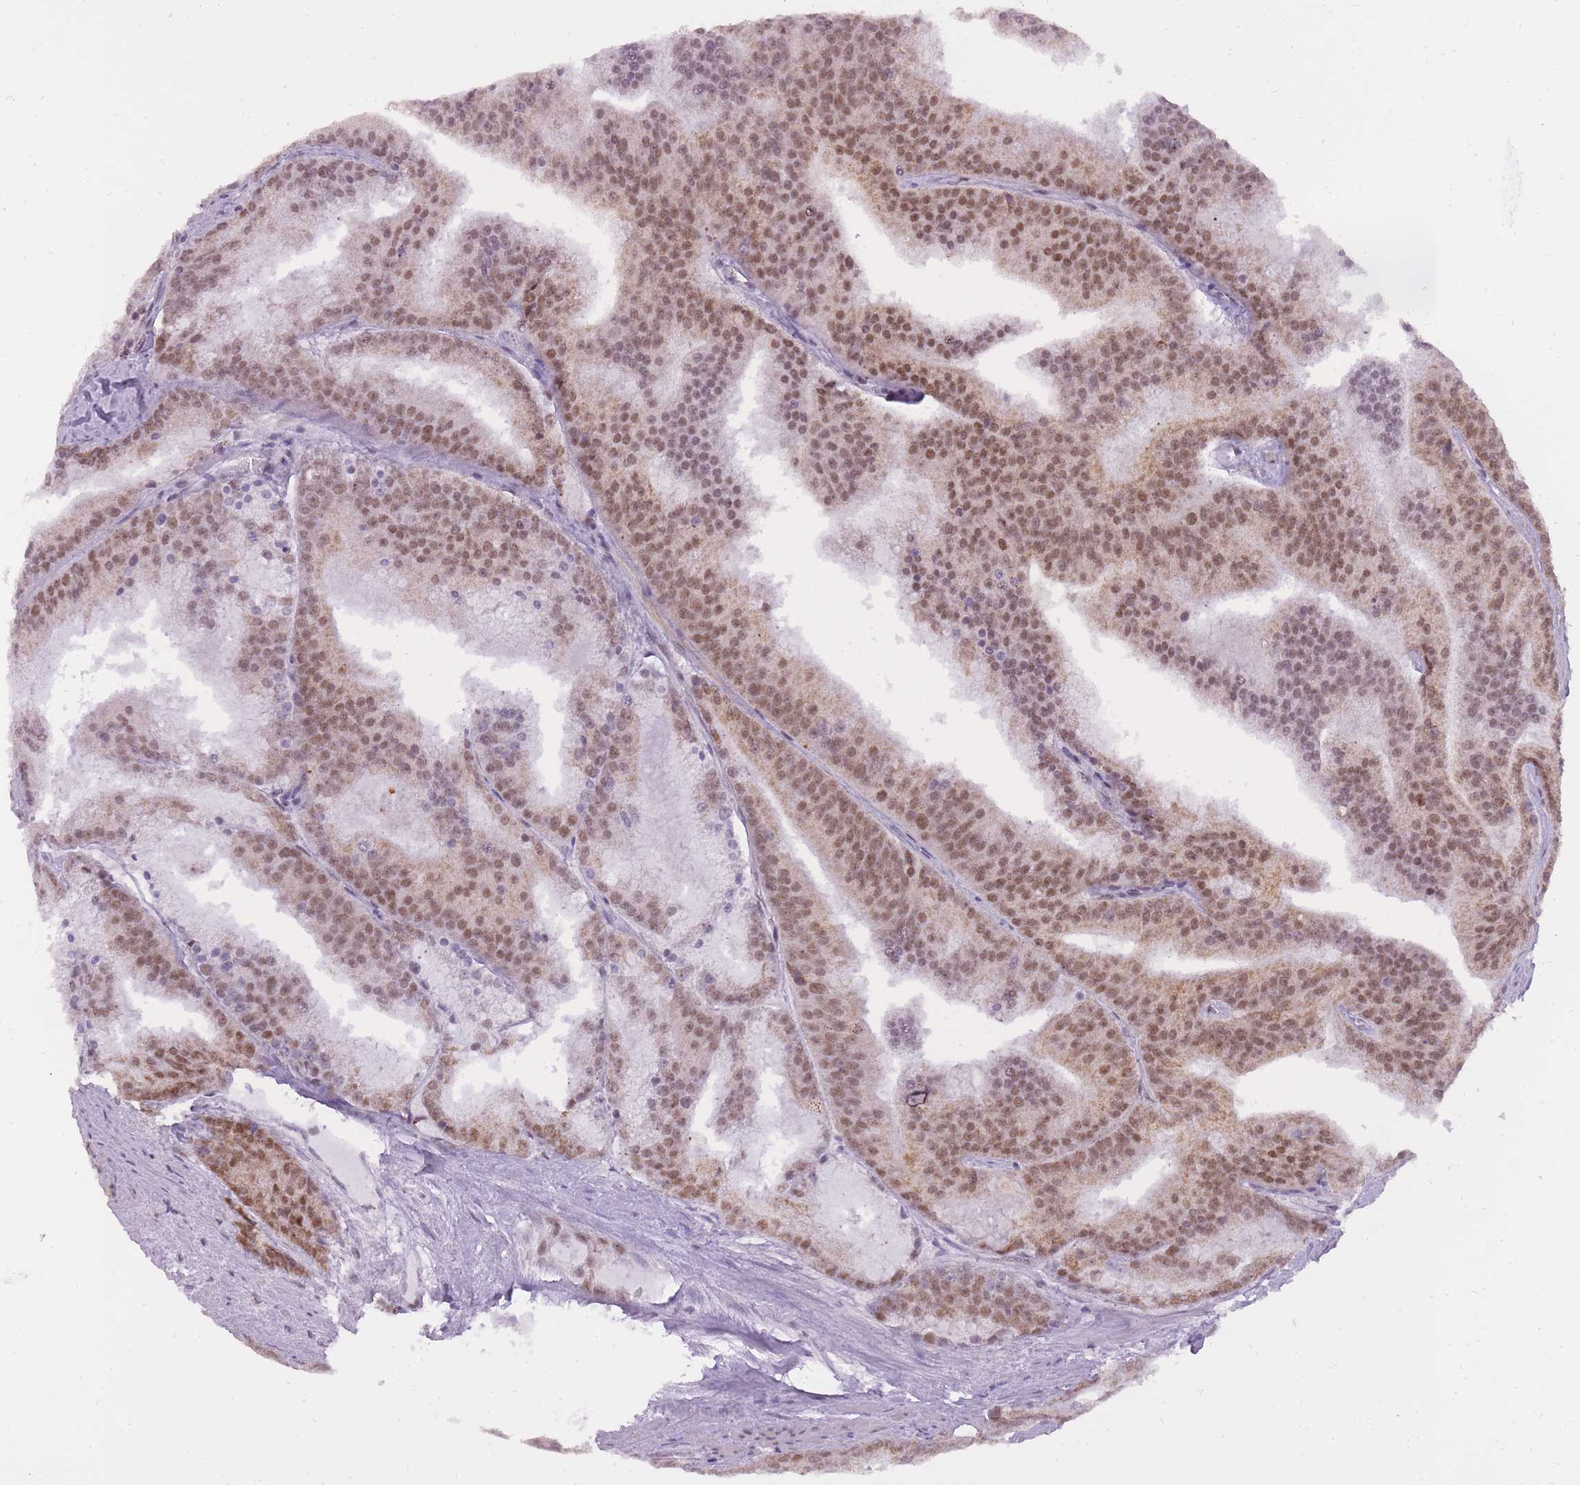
{"staining": {"intensity": "moderate", "quantity": ">75%", "location": "cytoplasmic/membranous,nuclear"}, "tissue": "prostate cancer", "cell_type": "Tumor cells", "image_type": "cancer", "snomed": [{"axis": "morphology", "description": "Adenocarcinoma, High grade"}, {"axis": "topography", "description": "Prostate"}], "caption": "IHC (DAB (3,3'-diaminobenzidine)) staining of human high-grade adenocarcinoma (prostate) shows moderate cytoplasmic/membranous and nuclear protein staining in approximately >75% of tumor cells.", "gene": "TIGD1", "patient": {"sex": "male", "age": 61}}